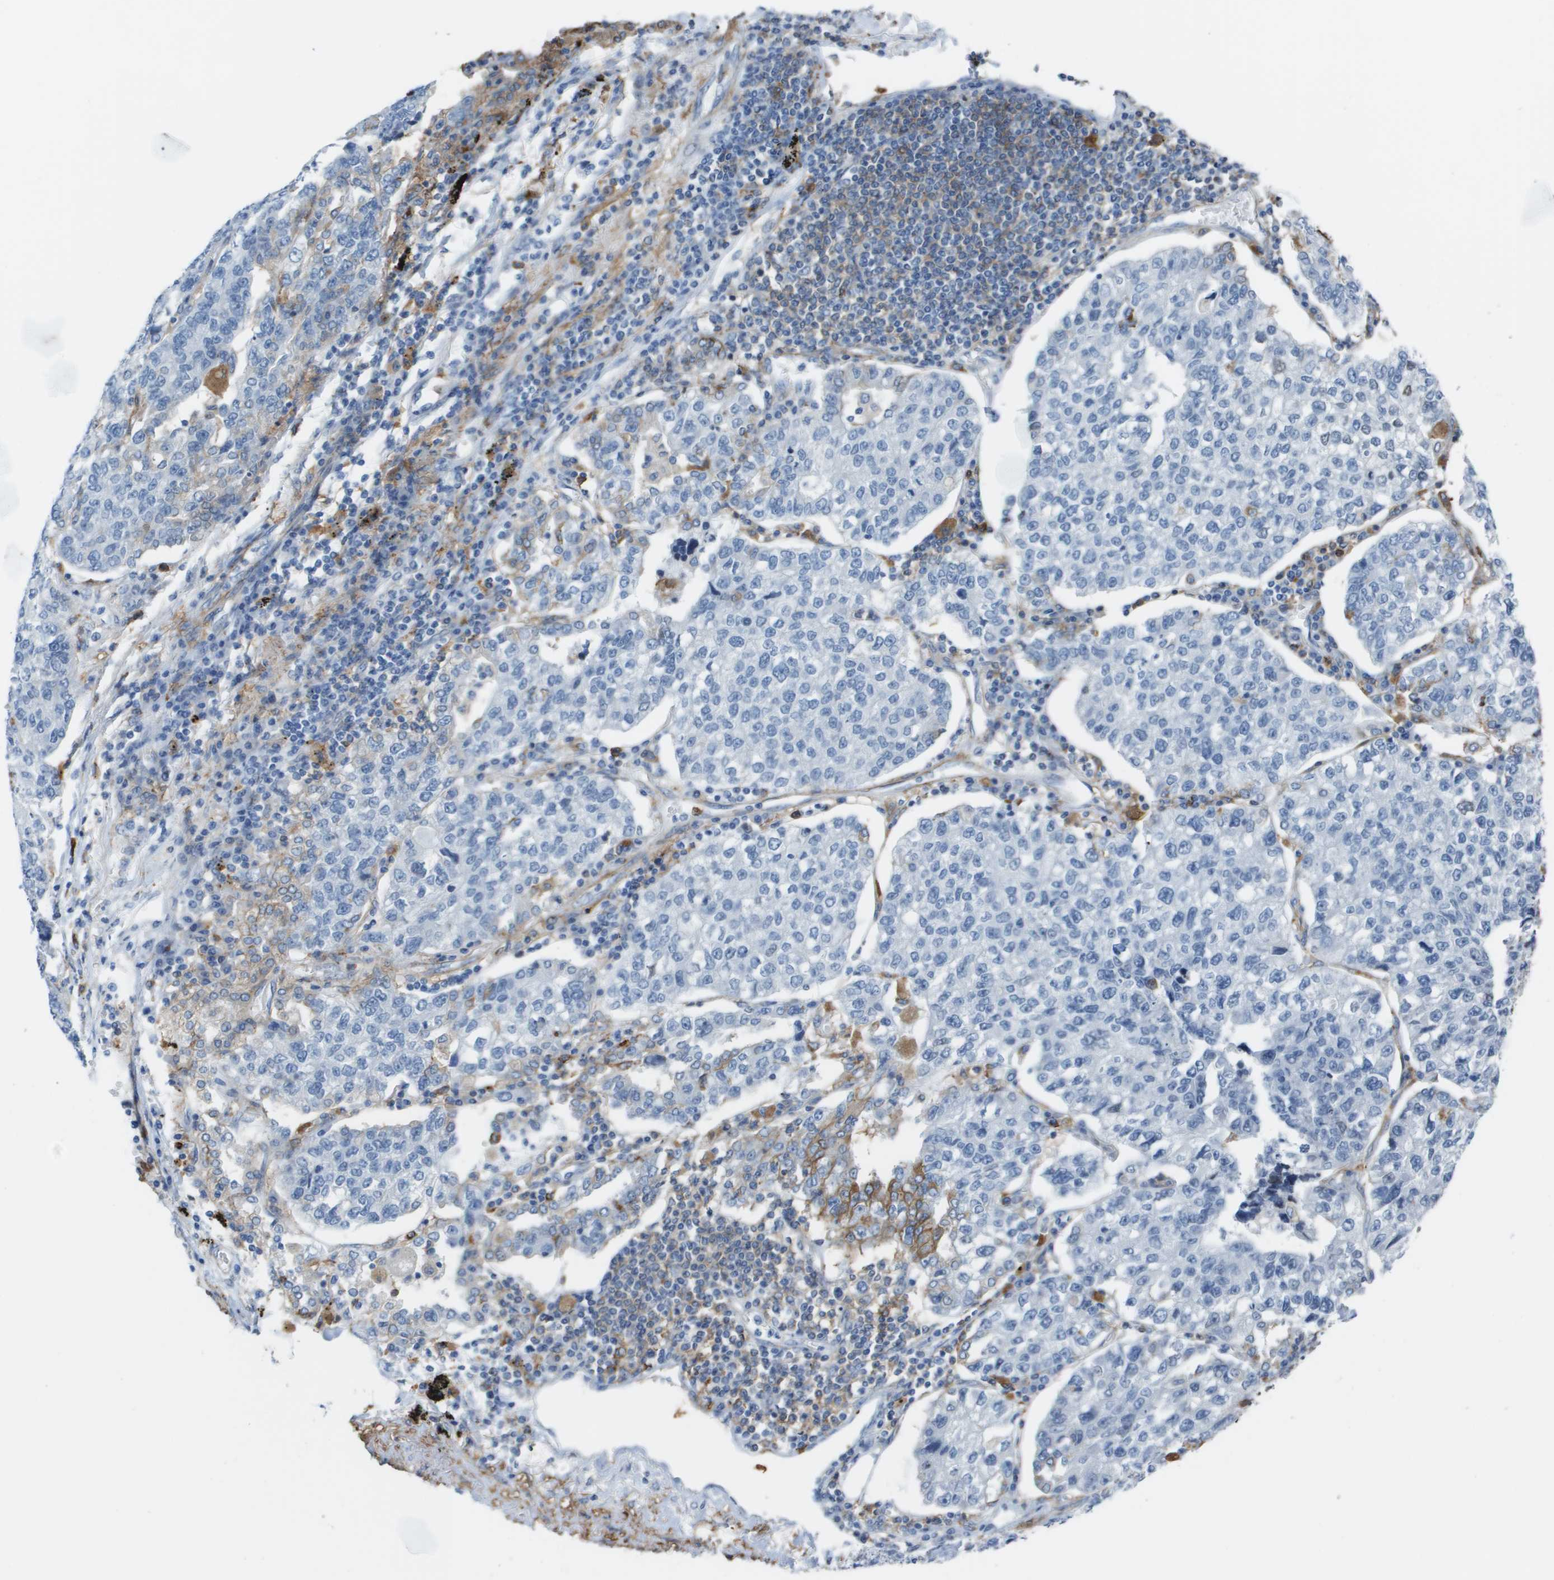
{"staining": {"intensity": "negative", "quantity": "none", "location": "none"}, "tissue": "lung cancer", "cell_type": "Tumor cells", "image_type": "cancer", "snomed": [{"axis": "morphology", "description": "Adenocarcinoma, NOS"}, {"axis": "topography", "description": "Lung"}], "caption": "High magnification brightfield microscopy of lung cancer (adenocarcinoma) stained with DAB (3,3'-diaminobenzidine) (brown) and counterstained with hematoxylin (blue): tumor cells show no significant positivity.", "gene": "ZBTB43", "patient": {"sex": "male", "age": 49}}